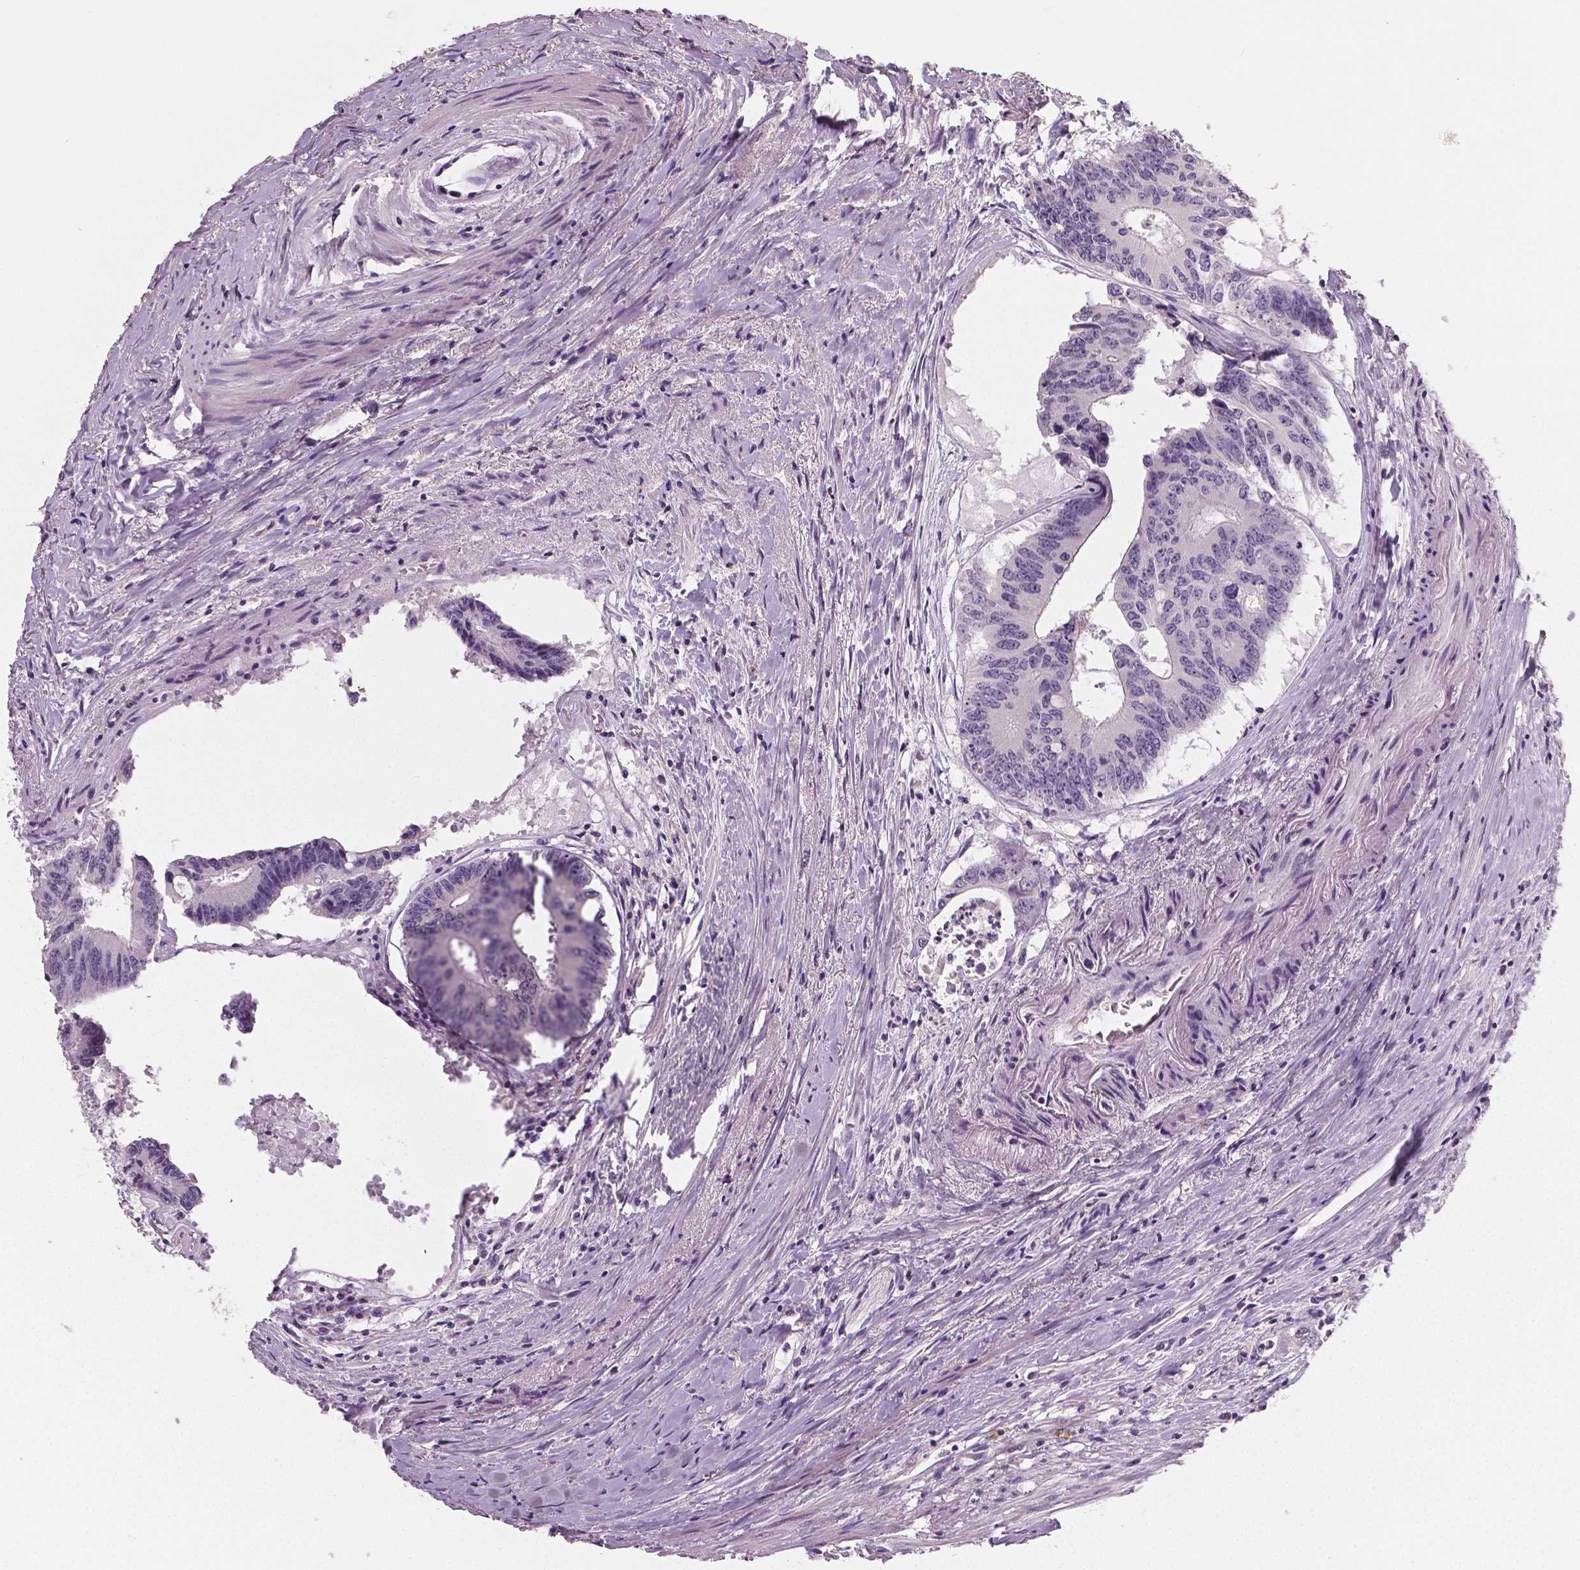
{"staining": {"intensity": "negative", "quantity": "none", "location": "none"}, "tissue": "colorectal cancer", "cell_type": "Tumor cells", "image_type": "cancer", "snomed": [{"axis": "morphology", "description": "Adenocarcinoma, NOS"}, {"axis": "topography", "description": "Rectum"}], "caption": "Immunohistochemistry of human colorectal adenocarcinoma exhibits no expression in tumor cells. (DAB (3,3'-diaminobenzidine) immunohistochemistry (IHC) with hematoxylin counter stain).", "gene": "NECAB1", "patient": {"sex": "male", "age": 59}}